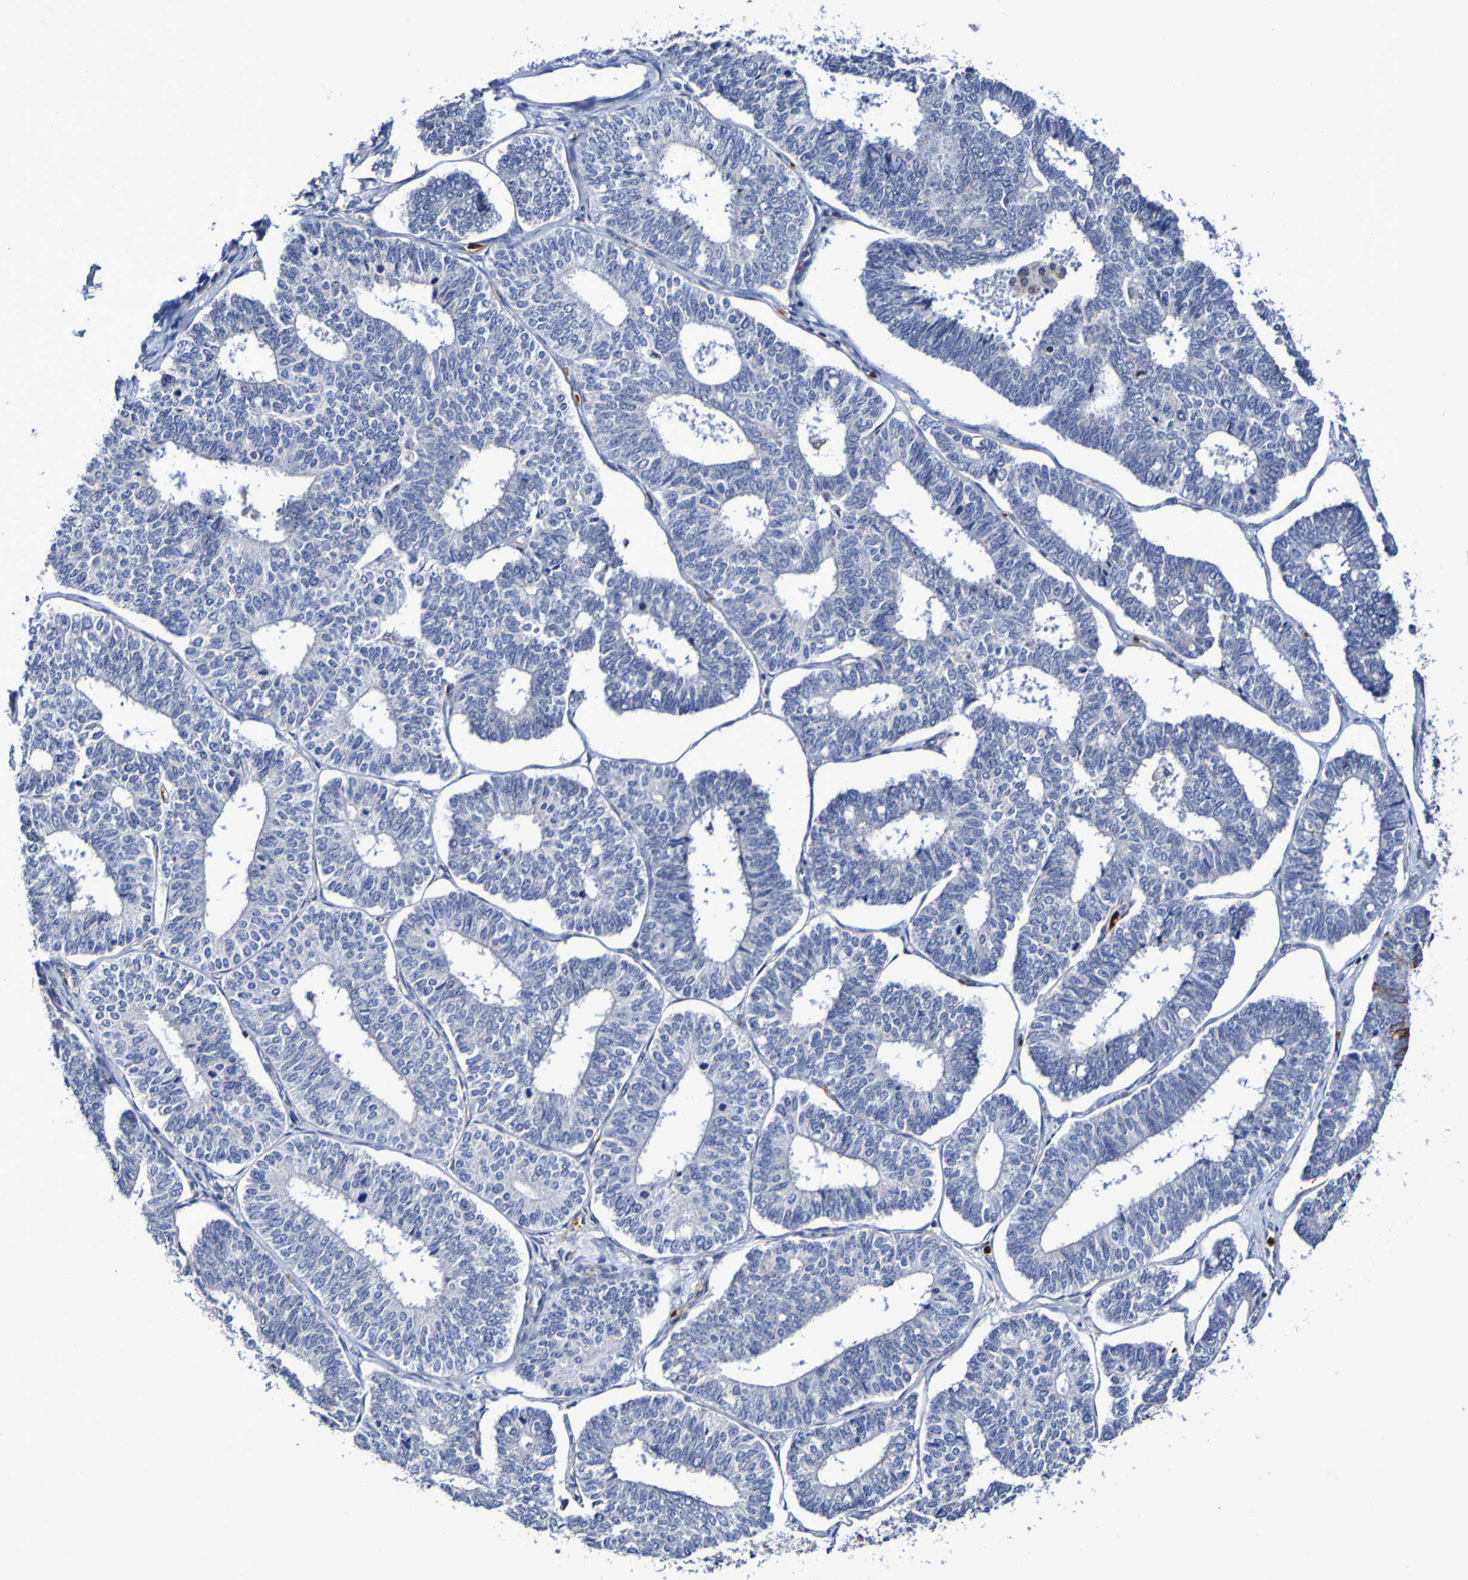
{"staining": {"intensity": "negative", "quantity": "none", "location": "none"}, "tissue": "endometrial cancer", "cell_type": "Tumor cells", "image_type": "cancer", "snomed": [{"axis": "morphology", "description": "Adenocarcinoma, NOS"}, {"axis": "topography", "description": "Endometrium"}], "caption": "DAB immunohistochemical staining of endometrial cancer (adenocarcinoma) exhibits no significant expression in tumor cells. (Stains: DAB immunohistochemistry (IHC) with hematoxylin counter stain, Microscopy: brightfield microscopy at high magnification).", "gene": "WNT4", "patient": {"sex": "female", "age": 70}}